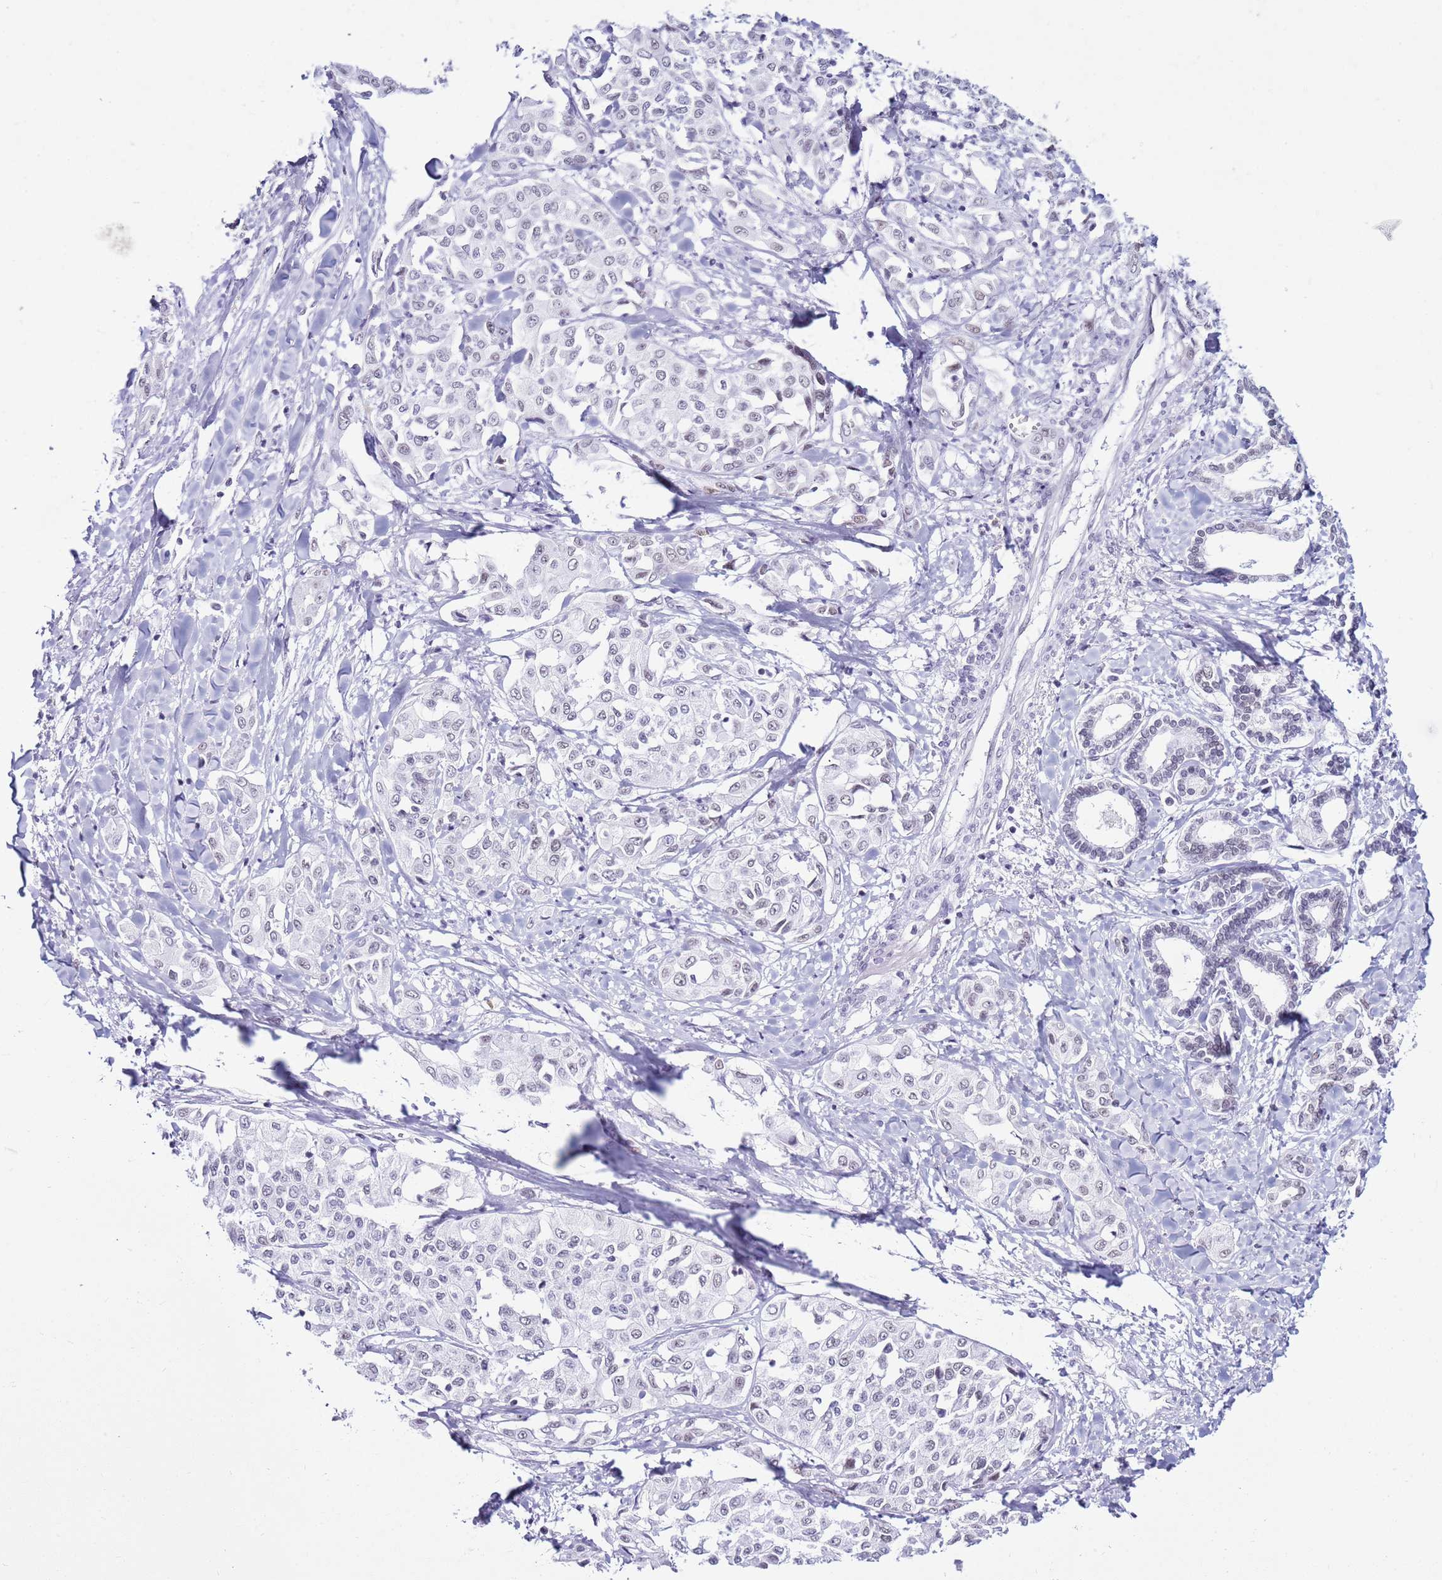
{"staining": {"intensity": "negative", "quantity": "none", "location": "none"}, "tissue": "liver cancer", "cell_type": "Tumor cells", "image_type": "cancer", "snomed": [{"axis": "morphology", "description": "Cholangiocarcinoma"}, {"axis": "topography", "description": "Liver"}], "caption": "Immunohistochemical staining of cholangiocarcinoma (liver) displays no significant positivity in tumor cells.", "gene": "DHX15", "patient": {"sex": "female", "age": 77}}